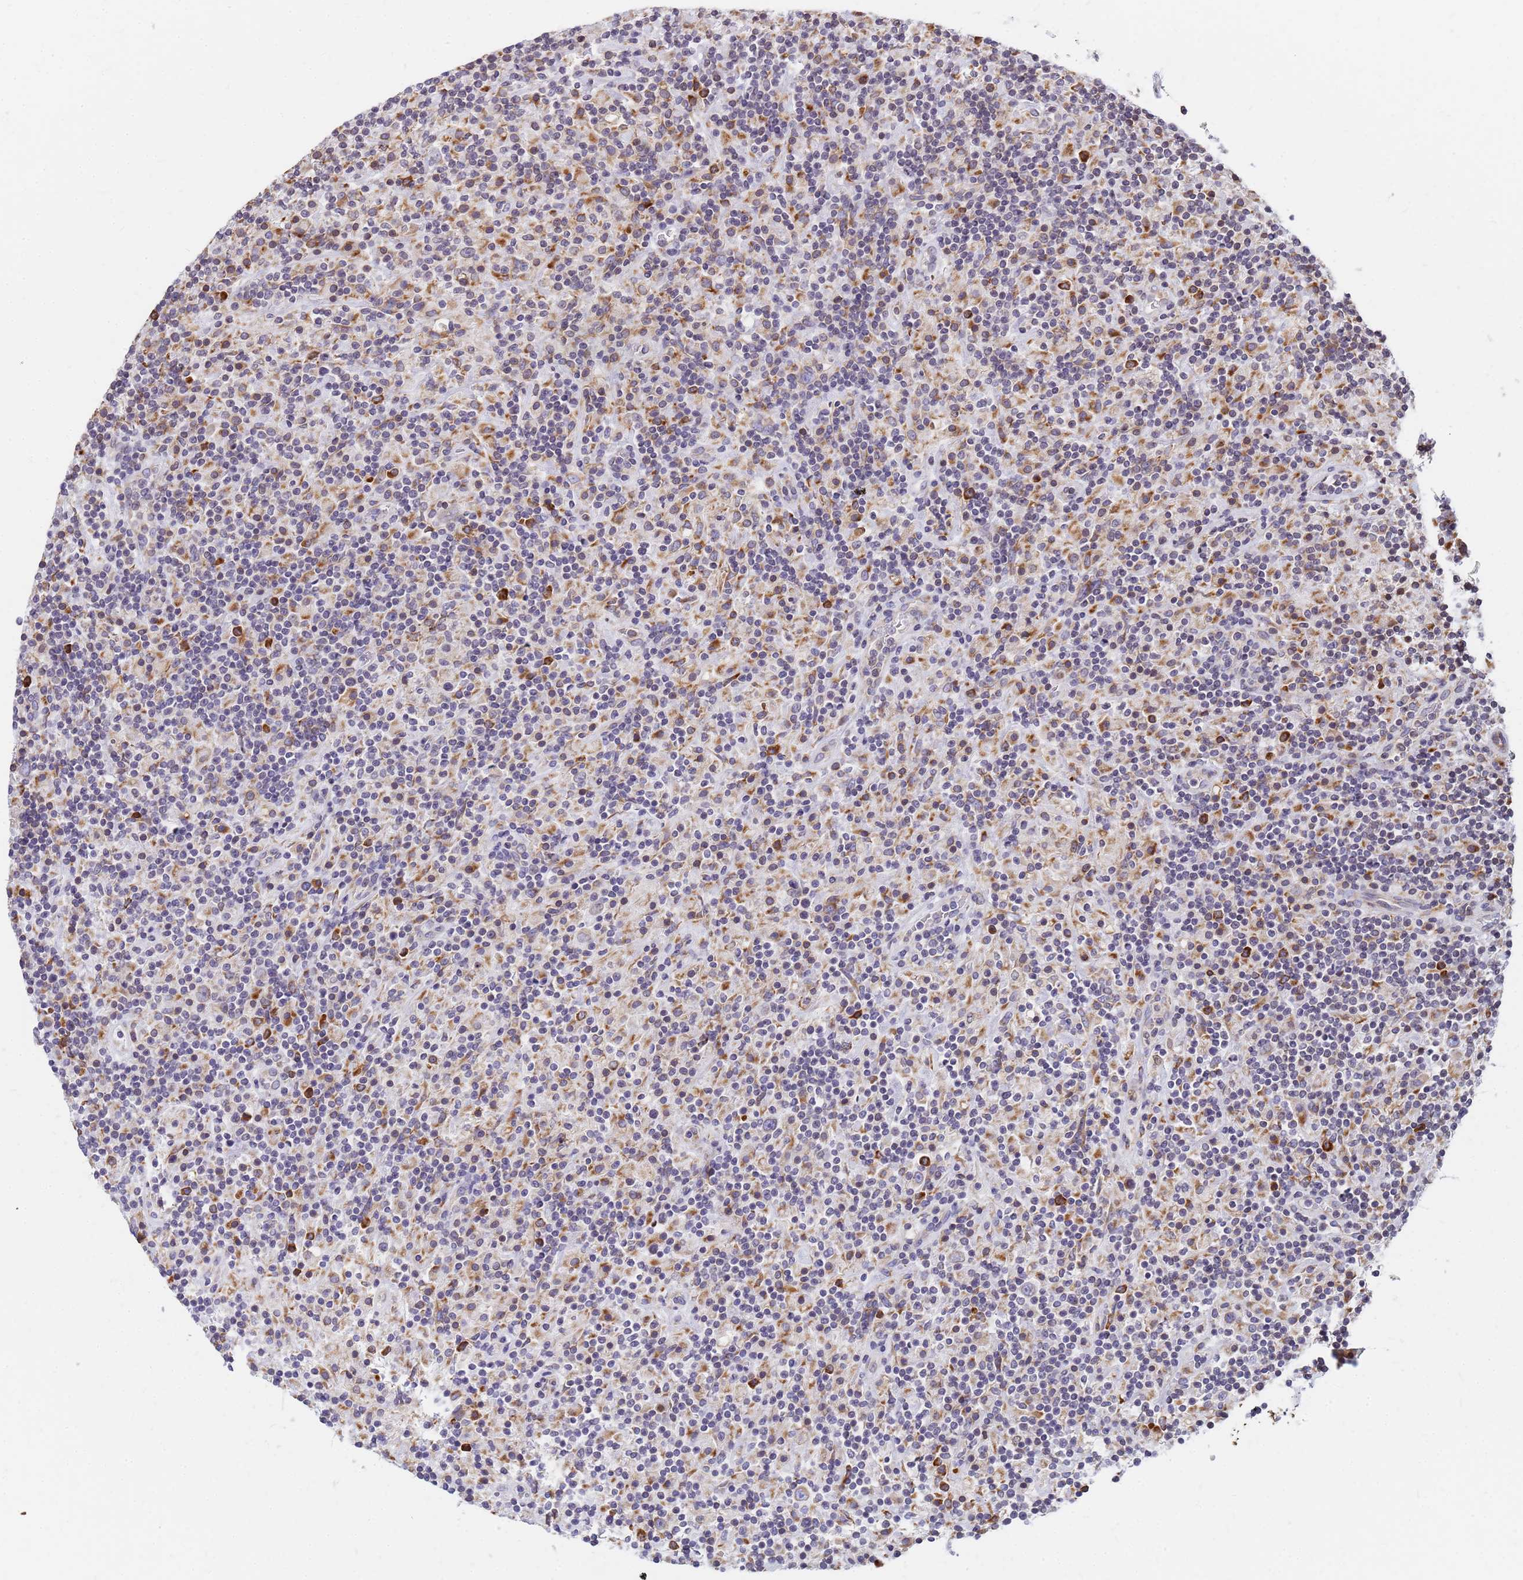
{"staining": {"intensity": "negative", "quantity": "none", "location": "none"}, "tissue": "lymphoma", "cell_type": "Tumor cells", "image_type": "cancer", "snomed": [{"axis": "morphology", "description": "Hodgkin's disease, NOS"}, {"axis": "topography", "description": "Lymph node"}], "caption": "Tumor cells are negative for brown protein staining in lymphoma. (Stains: DAB immunohistochemistry with hematoxylin counter stain, Microscopy: brightfield microscopy at high magnification).", "gene": "SSR4", "patient": {"sex": "male", "age": 70}}